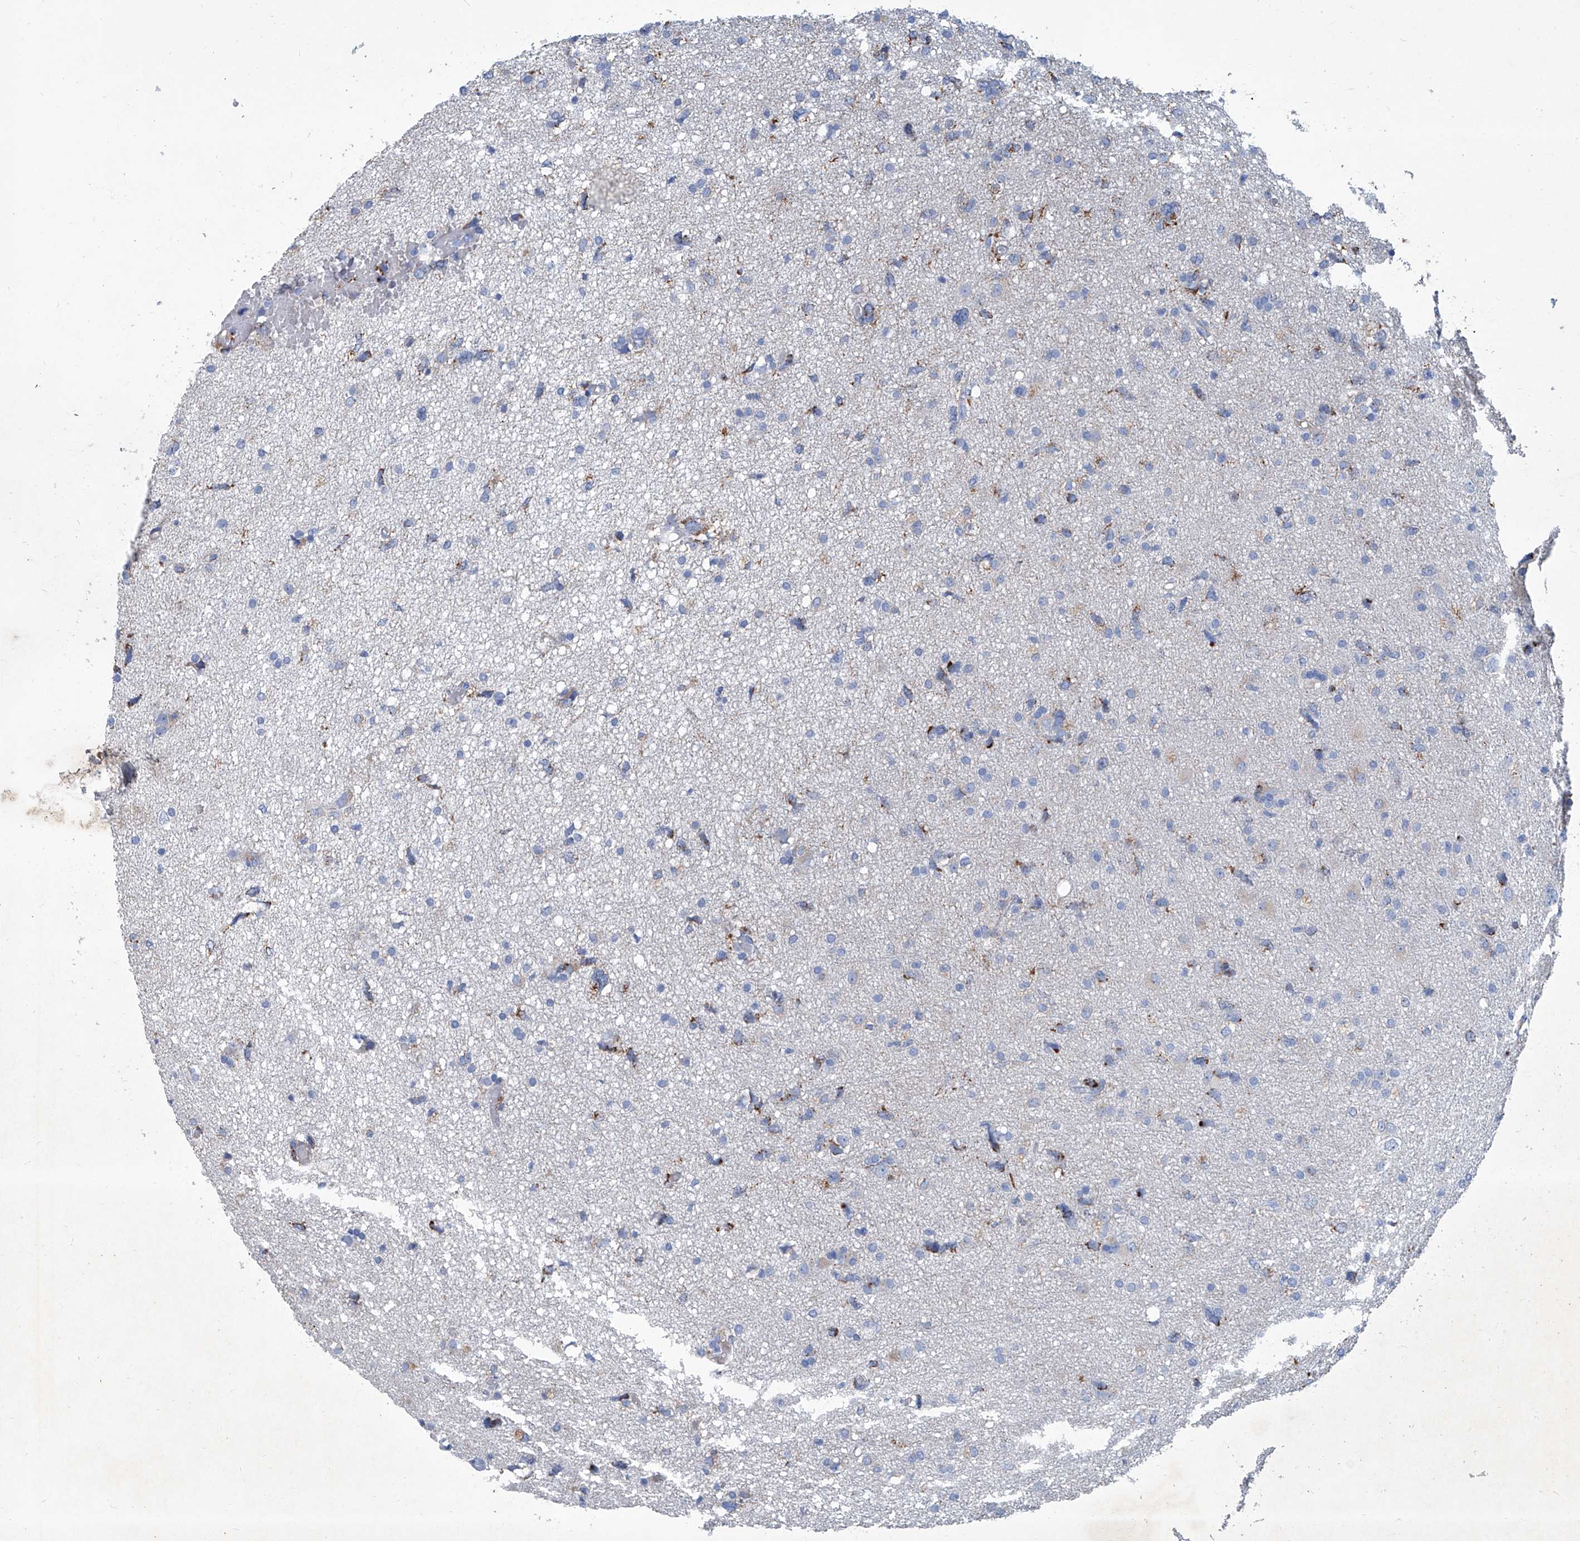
{"staining": {"intensity": "negative", "quantity": "none", "location": "none"}, "tissue": "glioma", "cell_type": "Tumor cells", "image_type": "cancer", "snomed": [{"axis": "morphology", "description": "Glioma, malignant, High grade"}, {"axis": "topography", "description": "Brain"}], "caption": "The image shows no significant staining in tumor cells of glioma.", "gene": "MTARC1", "patient": {"sex": "female", "age": 59}}